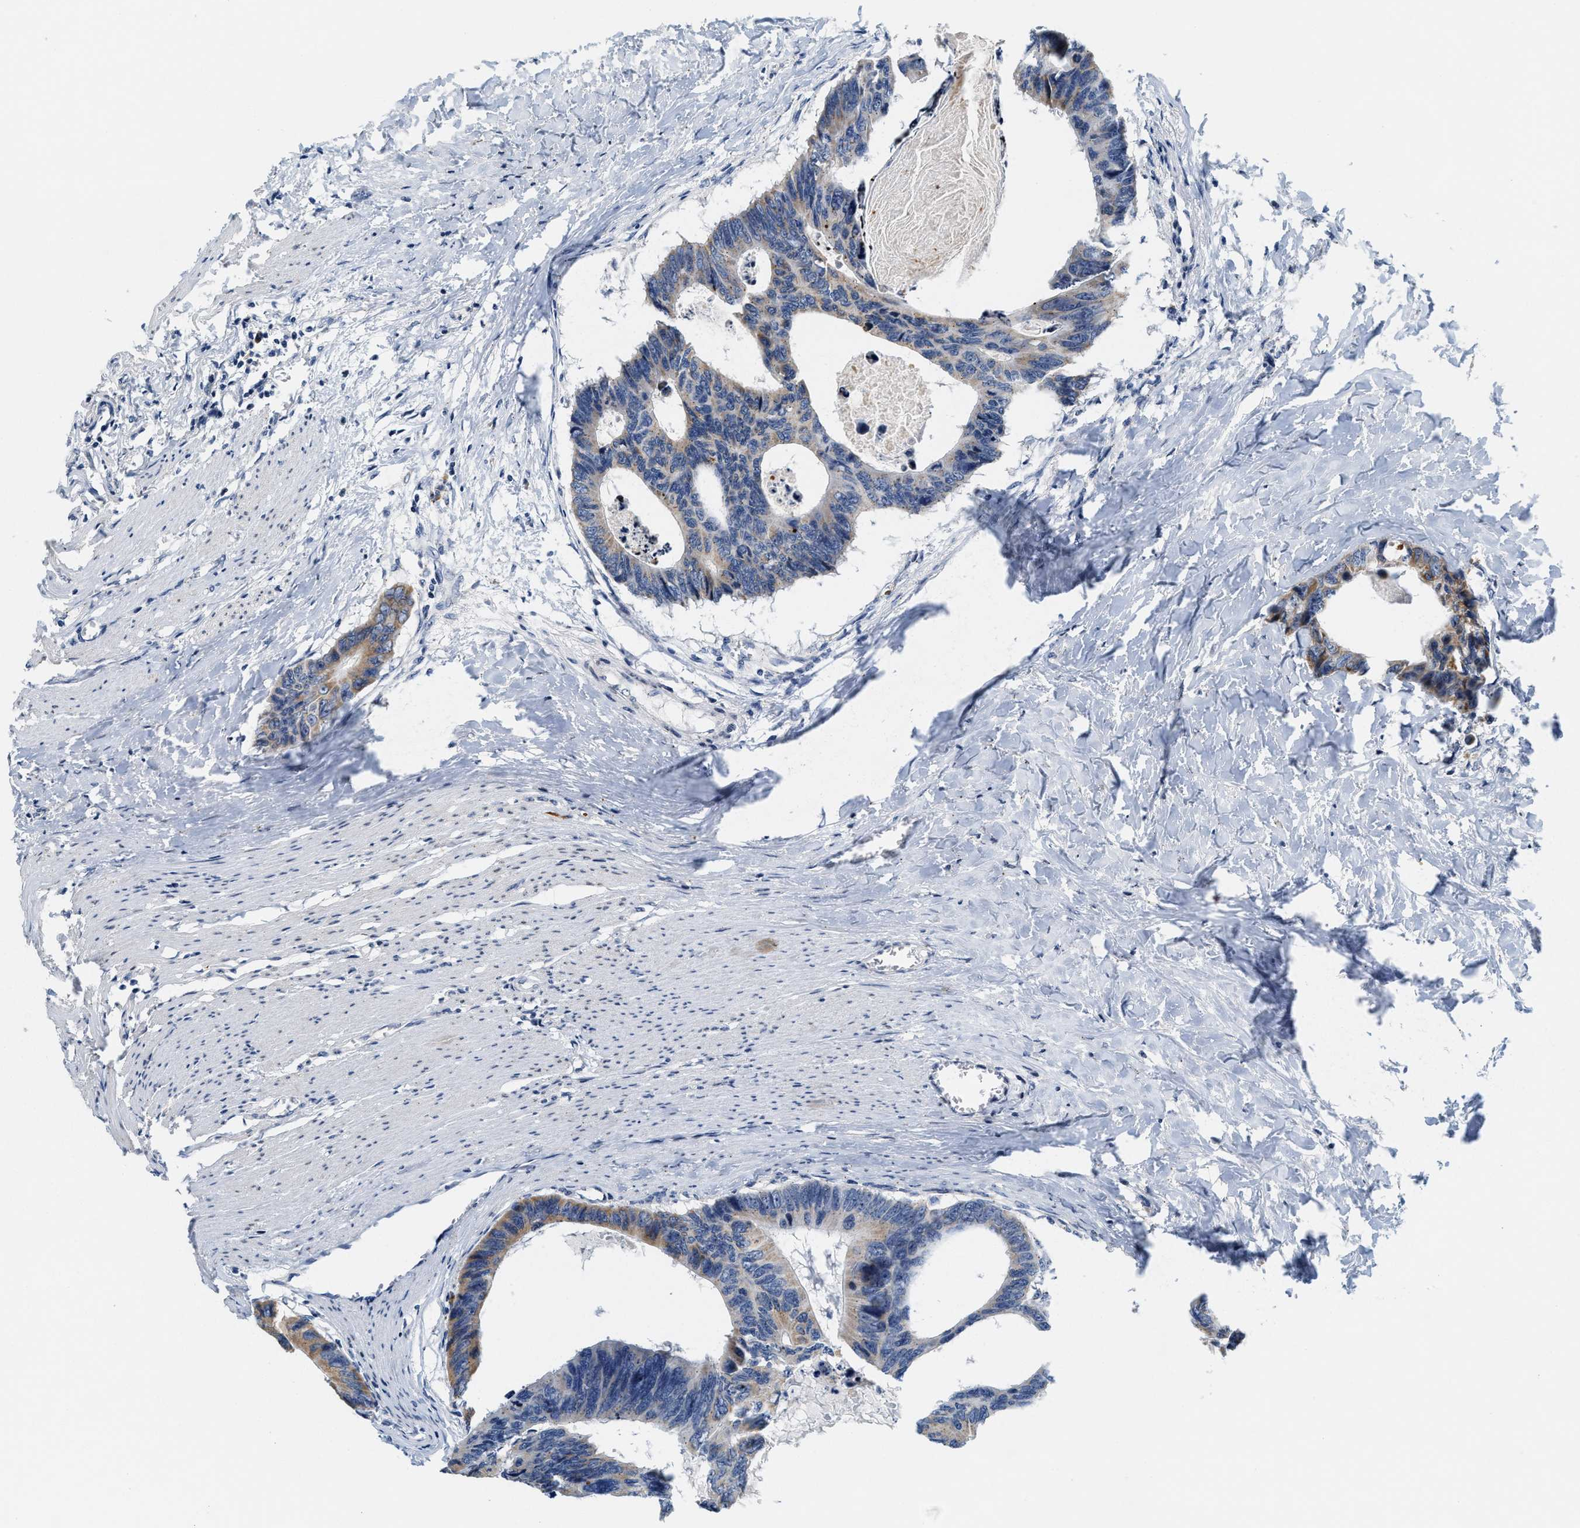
{"staining": {"intensity": "moderate", "quantity": "25%-75%", "location": "cytoplasmic/membranous"}, "tissue": "colorectal cancer", "cell_type": "Tumor cells", "image_type": "cancer", "snomed": [{"axis": "morphology", "description": "Adenocarcinoma, NOS"}, {"axis": "topography", "description": "Colon"}], "caption": "Colorectal adenocarcinoma stained with DAB immunohistochemistry exhibits medium levels of moderate cytoplasmic/membranous positivity in about 25%-75% of tumor cells.", "gene": "PDZD2", "patient": {"sex": "female", "age": 55}}